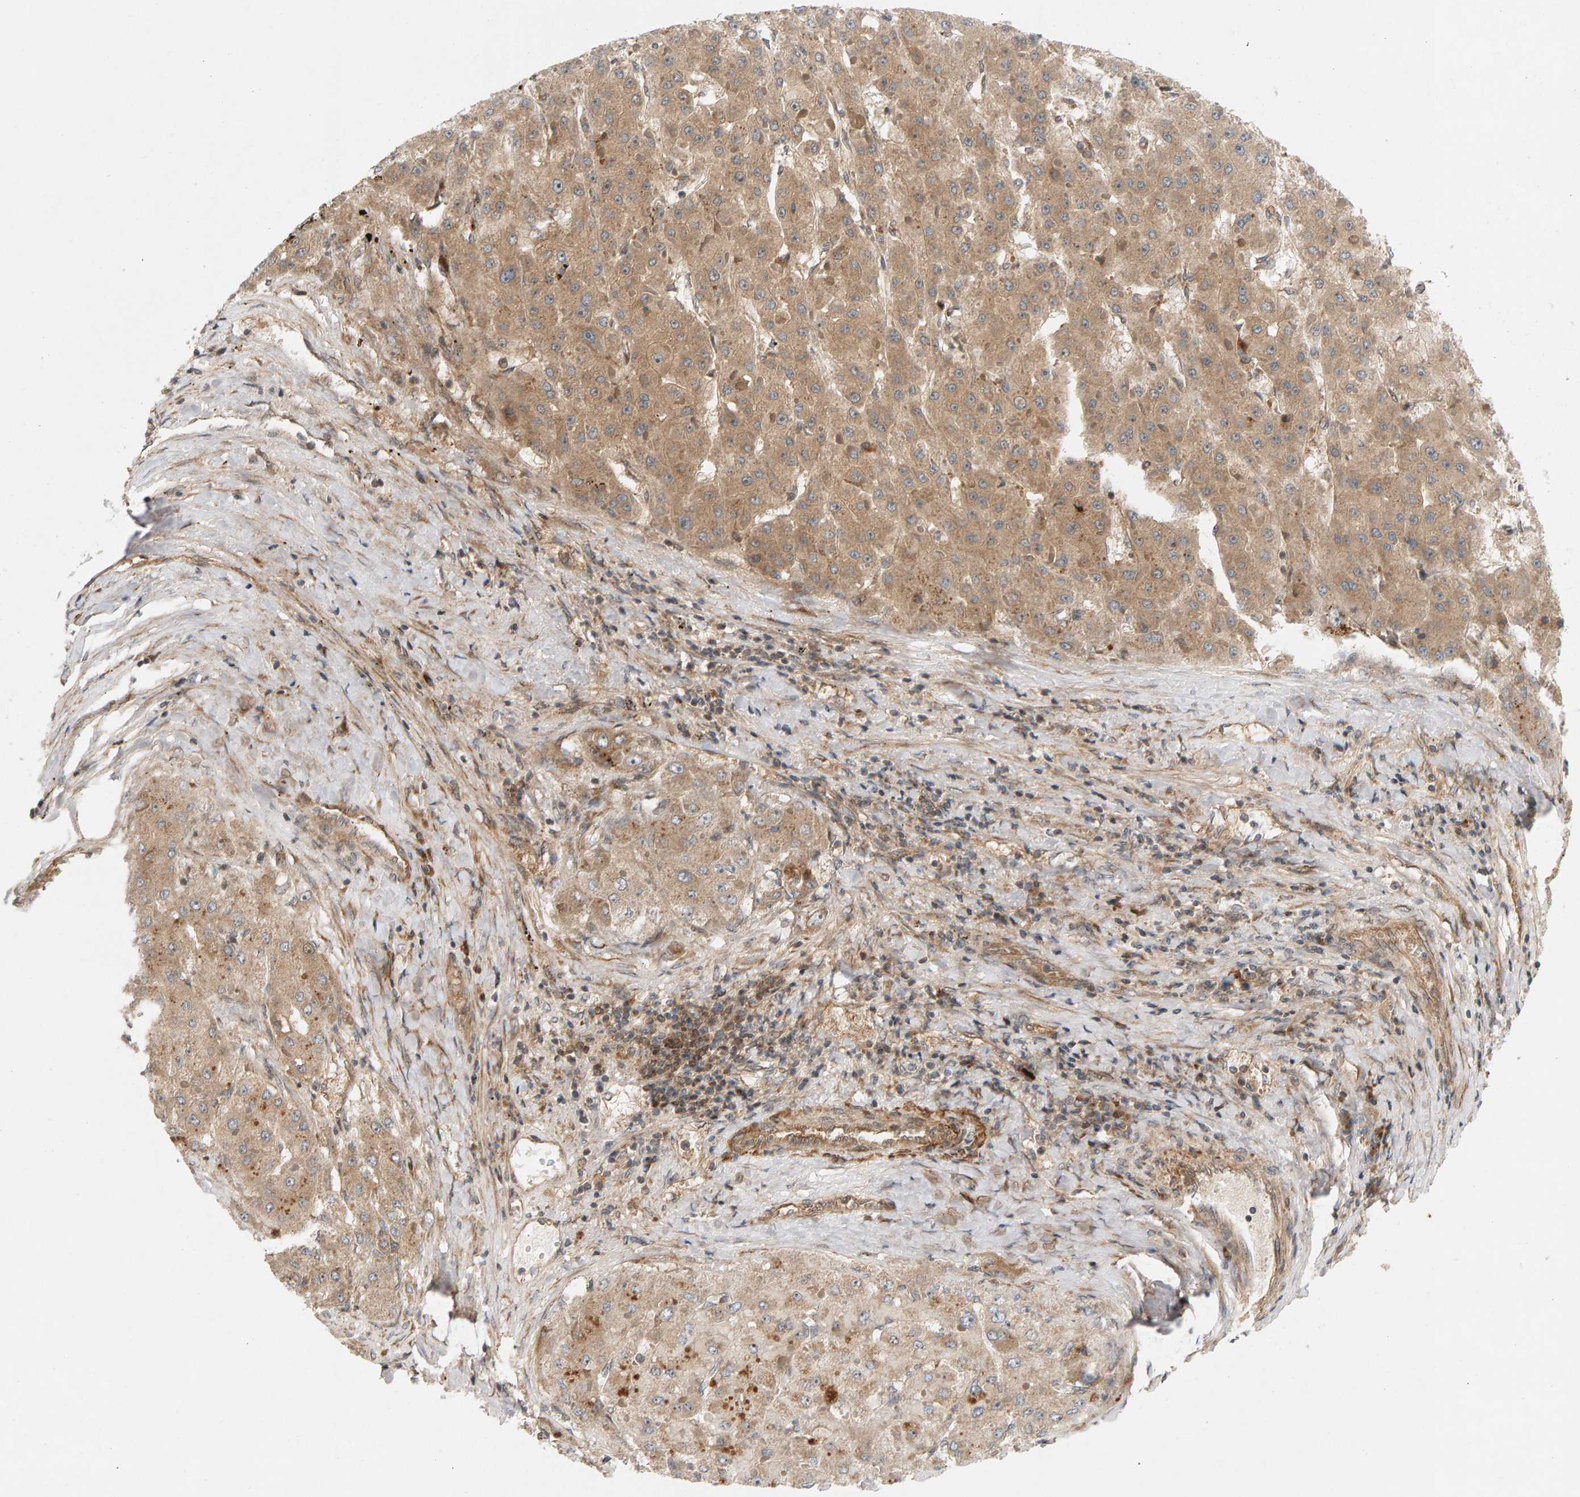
{"staining": {"intensity": "moderate", "quantity": ">75%", "location": "cytoplasmic/membranous"}, "tissue": "liver cancer", "cell_type": "Tumor cells", "image_type": "cancer", "snomed": [{"axis": "morphology", "description": "Carcinoma, Hepatocellular, NOS"}, {"axis": "topography", "description": "Liver"}], "caption": "A high-resolution photomicrograph shows immunohistochemistry staining of hepatocellular carcinoma (liver), which demonstrates moderate cytoplasmic/membranous expression in approximately >75% of tumor cells.", "gene": "BAHCC1", "patient": {"sex": "female", "age": 73}}